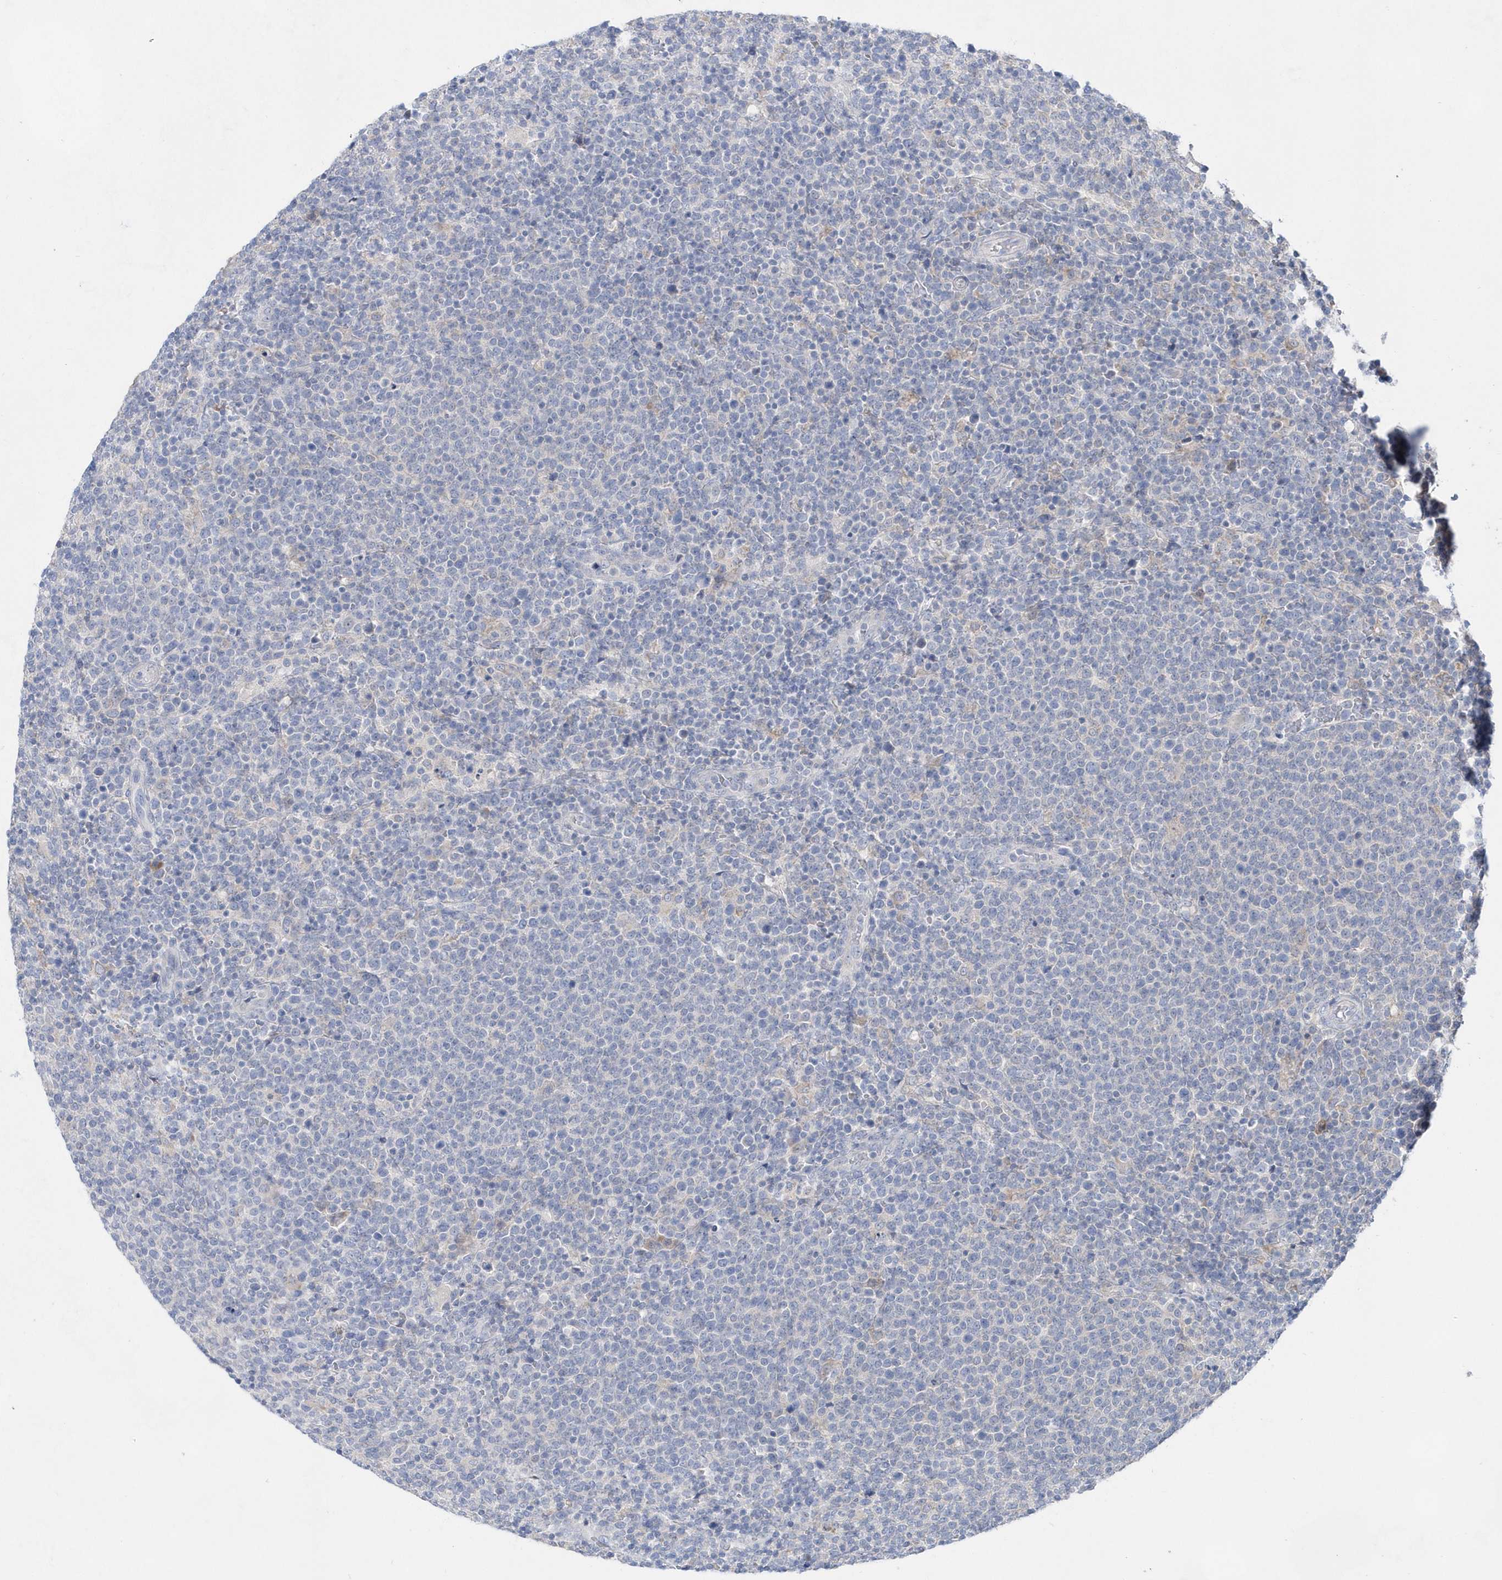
{"staining": {"intensity": "negative", "quantity": "none", "location": "none"}, "tissue": "lymphoma", "cell_type": "Tumor cells", "image_type": "cancer", "snomed": [{"axis": "morphology", "description": "Malignant lymphoma, non-Hodgkin's type, High grade"}, {"axis": "topography", "description": "Lymph node"}], "caption": "Immunohistochemistry of high-grade malignant lymphoma, non-Hodgkin's type displays no positivity in tumor cells. Nuclei are stained in blue.", "gene": "BDH2", "patient": {"sex": "male", "age": 61}}